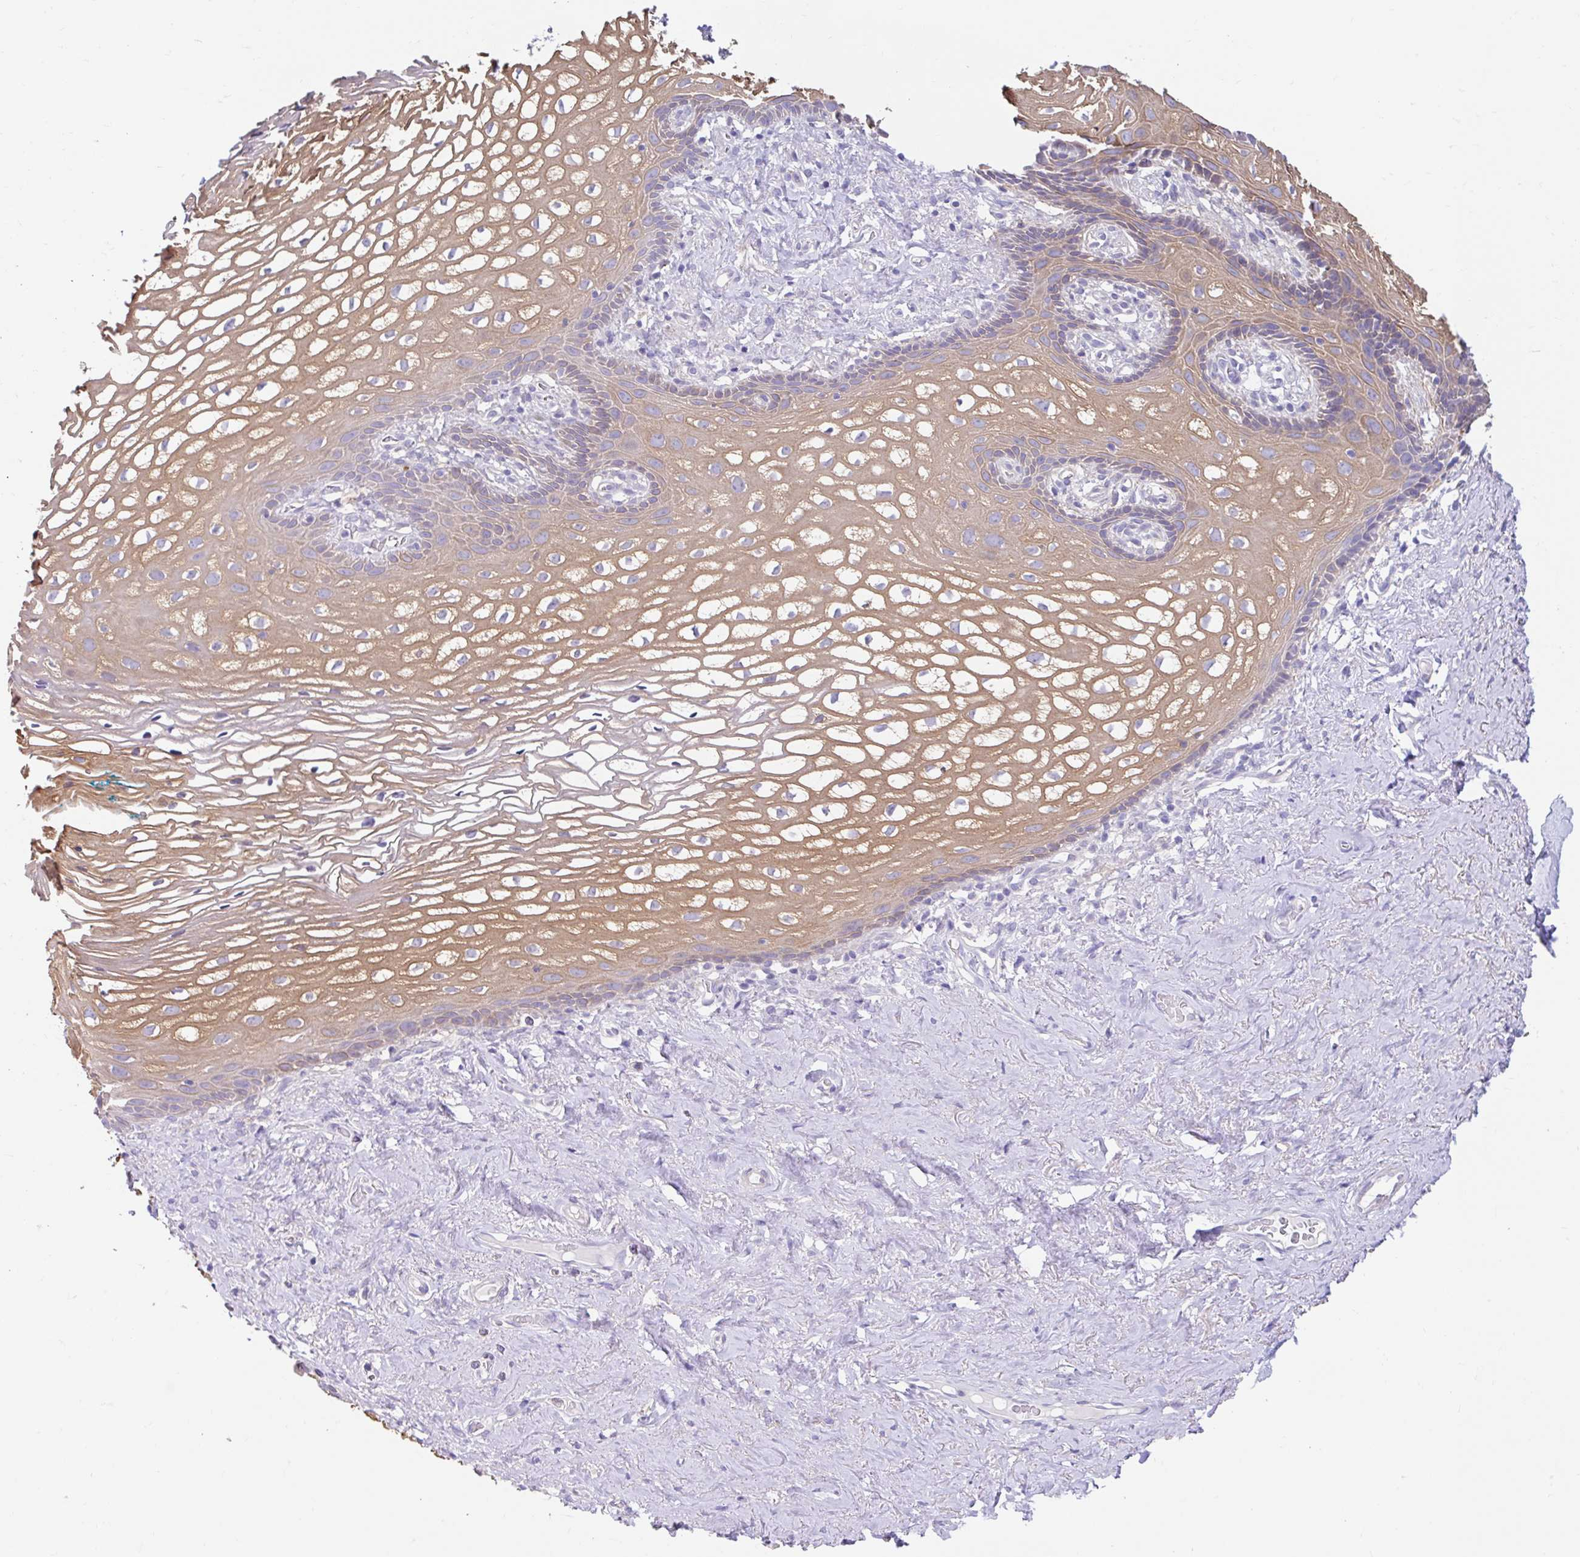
{"staining": {"intensity": "moderate", "quantity": "25%-75%", "location": "cytoplasmic/membranous"}, "tissue": "vagina", "cell_type": "Squamous epithelial cells", "image_type": "normal", "snomed": [{"axis": "morphology", "description": "Normal tissue, NOS"}, {"axis": "morphology", "description": "Adenocarcinoma, NOS"}, {"axis": "topography", "description": "Rectum"}, {"axis": "topography", "description": "Vagina"}, {"axis": "topography", "description": "Peripheral nerve tissue"}], "caption": "Protein analysis of normal vagina exhibits moderate cytoplasmic/membranous staining in approximately 25%-75% of squamous epithelial cells. The staining is performed using DAB (3,3'-diaminobenzidine) brown chromogen to label protein expression. The nuclei are counter-stained blue using hematoxylin.", "gene": "ZNF33A", "patient": {"sex": "female", "age": 71}}